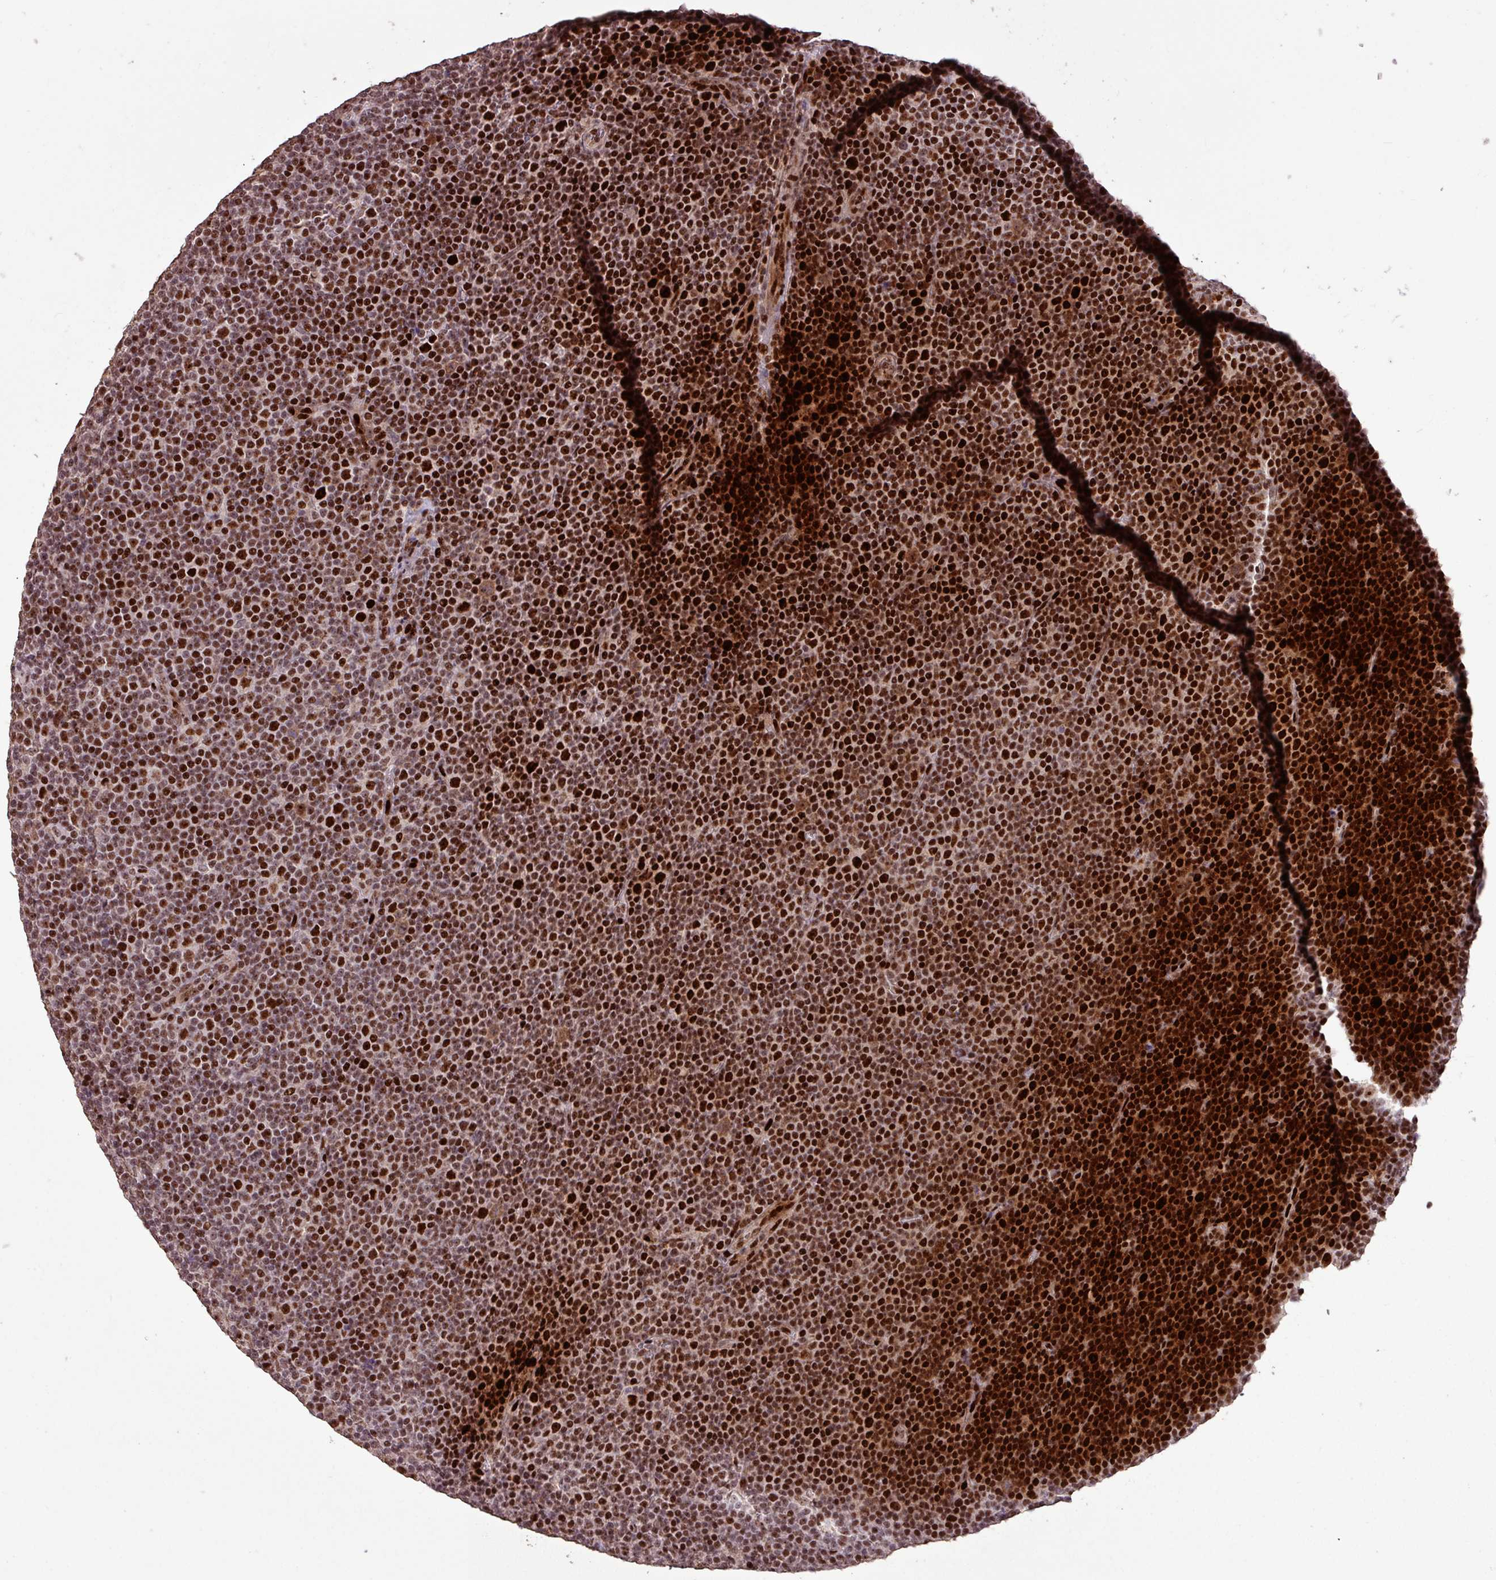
{"staining": {"intensity": "strong", "quantity": ">75%", "location": "nuclear"}, "tissue": "lymphoma", "cell_type": "Tumor cells", "image_type": "cancer", "snomed": [{"axis": "morphology", "description": "Malignant lymphoma, non-Hodgkin's type, Low grade"}, {"axis": "topography", "description": "Lymph node"}], "caption": "Approximately >75% of tumor cells in human lymphoma show strong nuclear protein staining as visualized by brown immunohistochemical staining.", "gene": "ZNF709", "patient": {"sex": "female", "age": 67}}